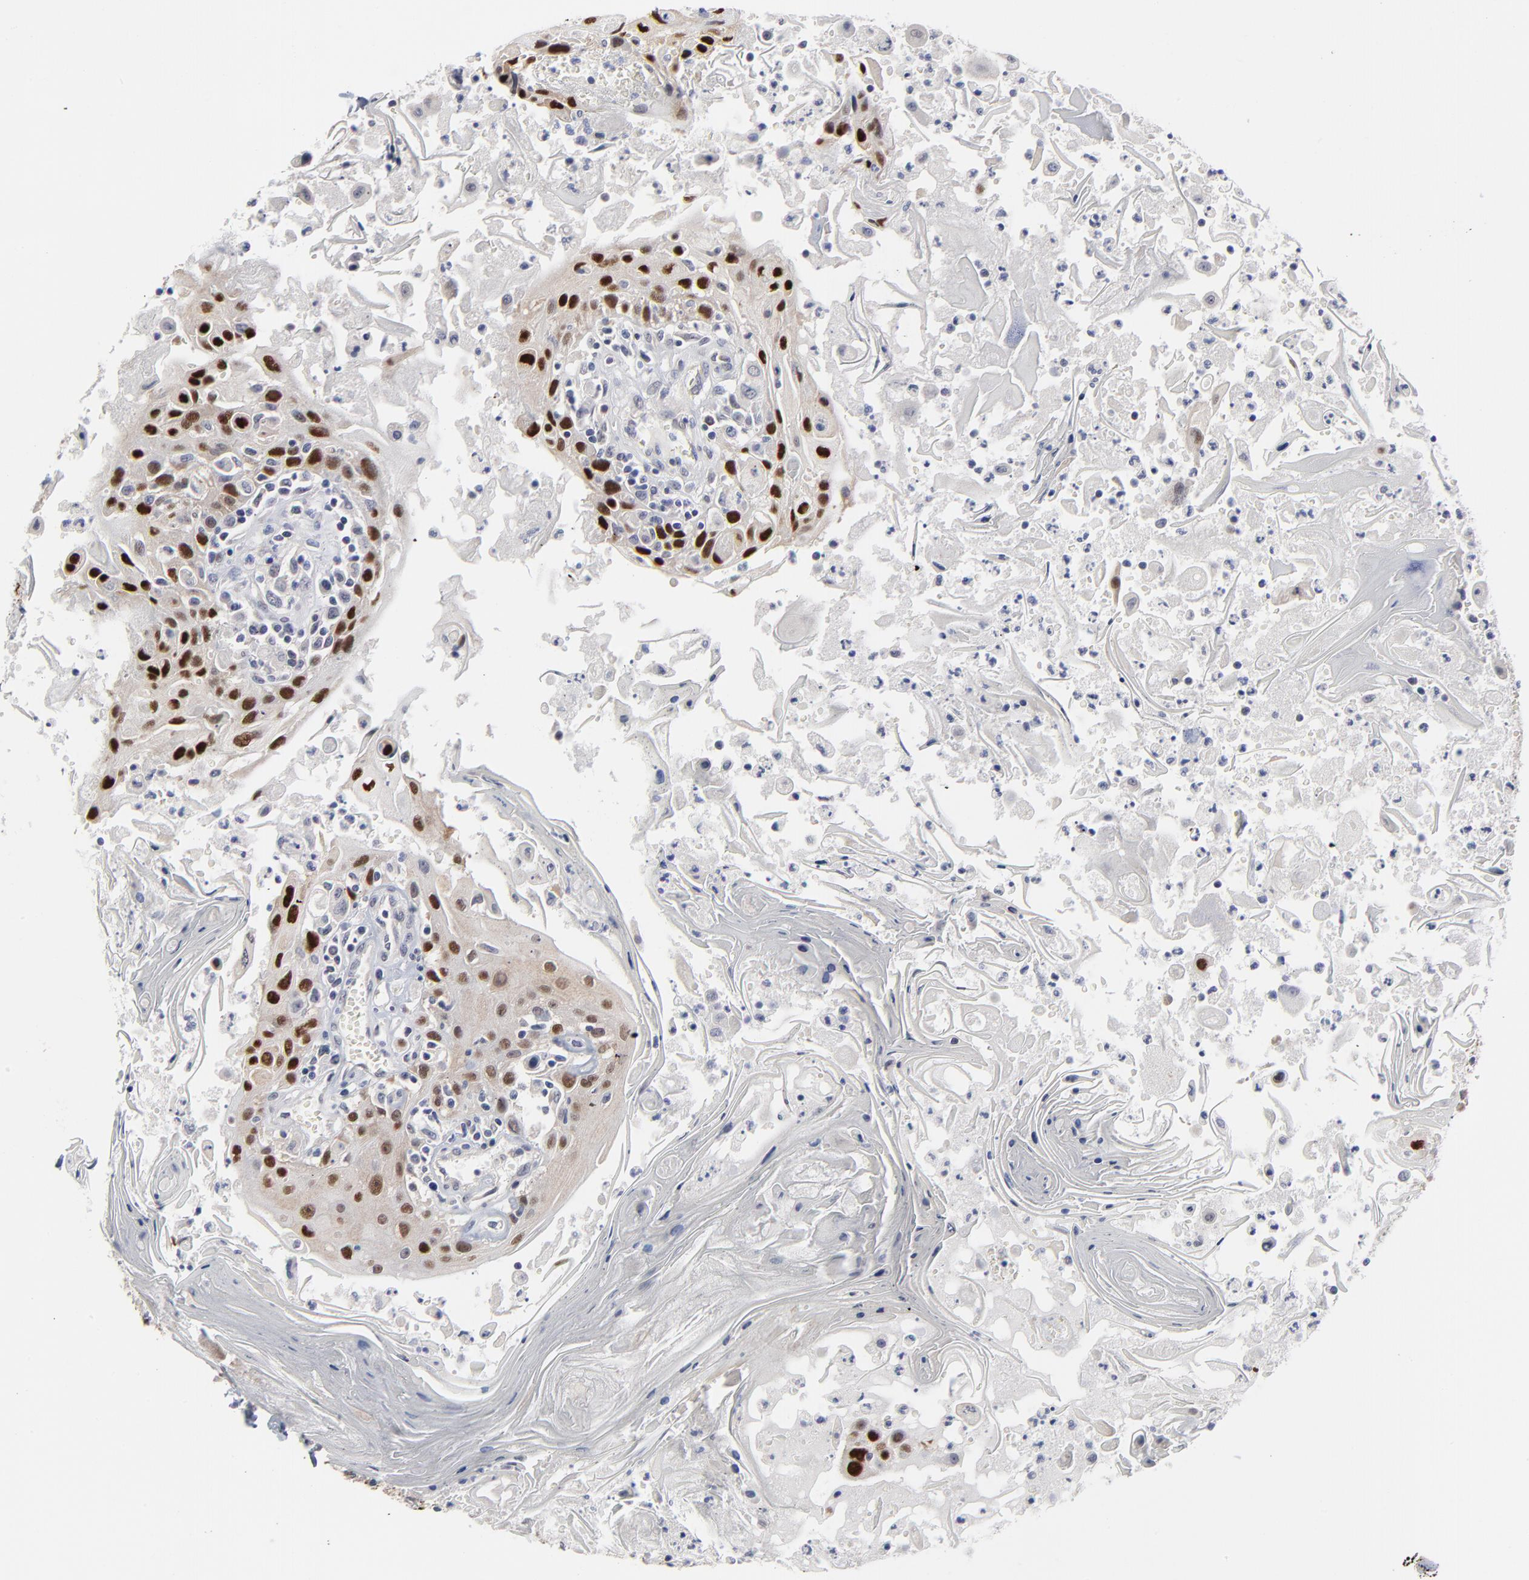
{"staining": {"intensity": "strong", "quantity": ">75%", "location": "nuclear"}, "tissue": "head and neck cancer", "cell_type": "Tumor cells", "image_type": "cancer", "snomed": [{"axis": "morphology", "description": "Squamous cell carcinoma, NOS"}, {"axis": "topography", "description": "Oral tissue"}, {"axis": "topography", "description": "Head-Neck"}], "caption": "Brown immunohistochemical staining in human squamous cell carcinoma (head and neck) displays strong nuclear positivity in about >75% of tumor cells.", "gene": "MAGEA10", "patient": {"sex": "female", "age": 76}}